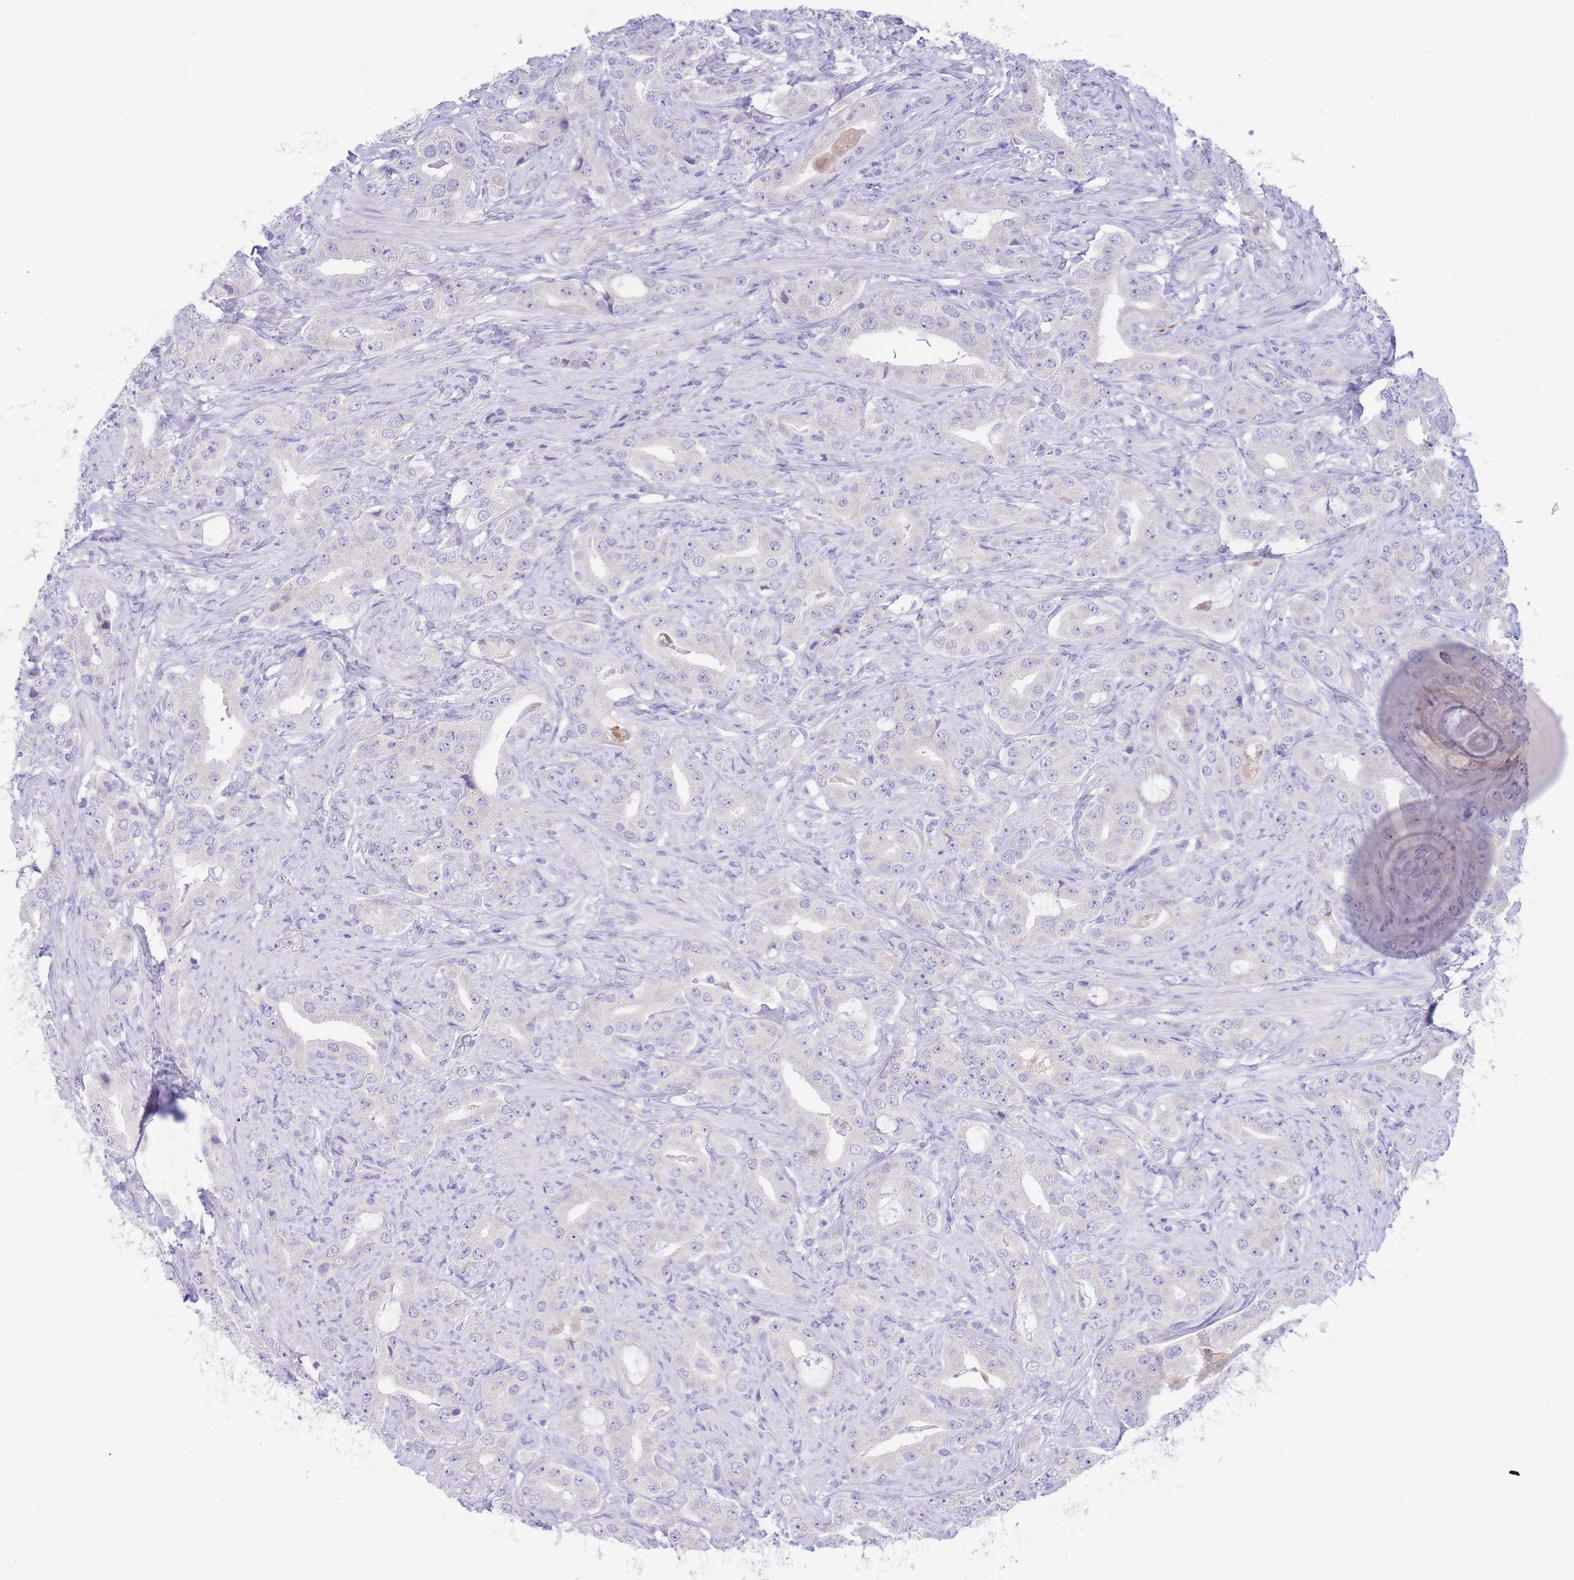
{"staining": {"intensity": "negative", "quantity": "none", "location": "none"}, "tissue": "prostate cancer", "cell_type": "Tumor cells", "image_type": "cancer", "snomed": [{"axis": "morphology", "description": "Adenocarcinoma, High grade"}, {"axis": "topography", "description": "Prostate"}], "caption": "Human prostate cancer (high-grade adenocarcinoma) stained for a protein using IHC shows no positivity in tumor cells.", "gene": "PCDHB3", "patient": {"sex": "male", "age": 63}}